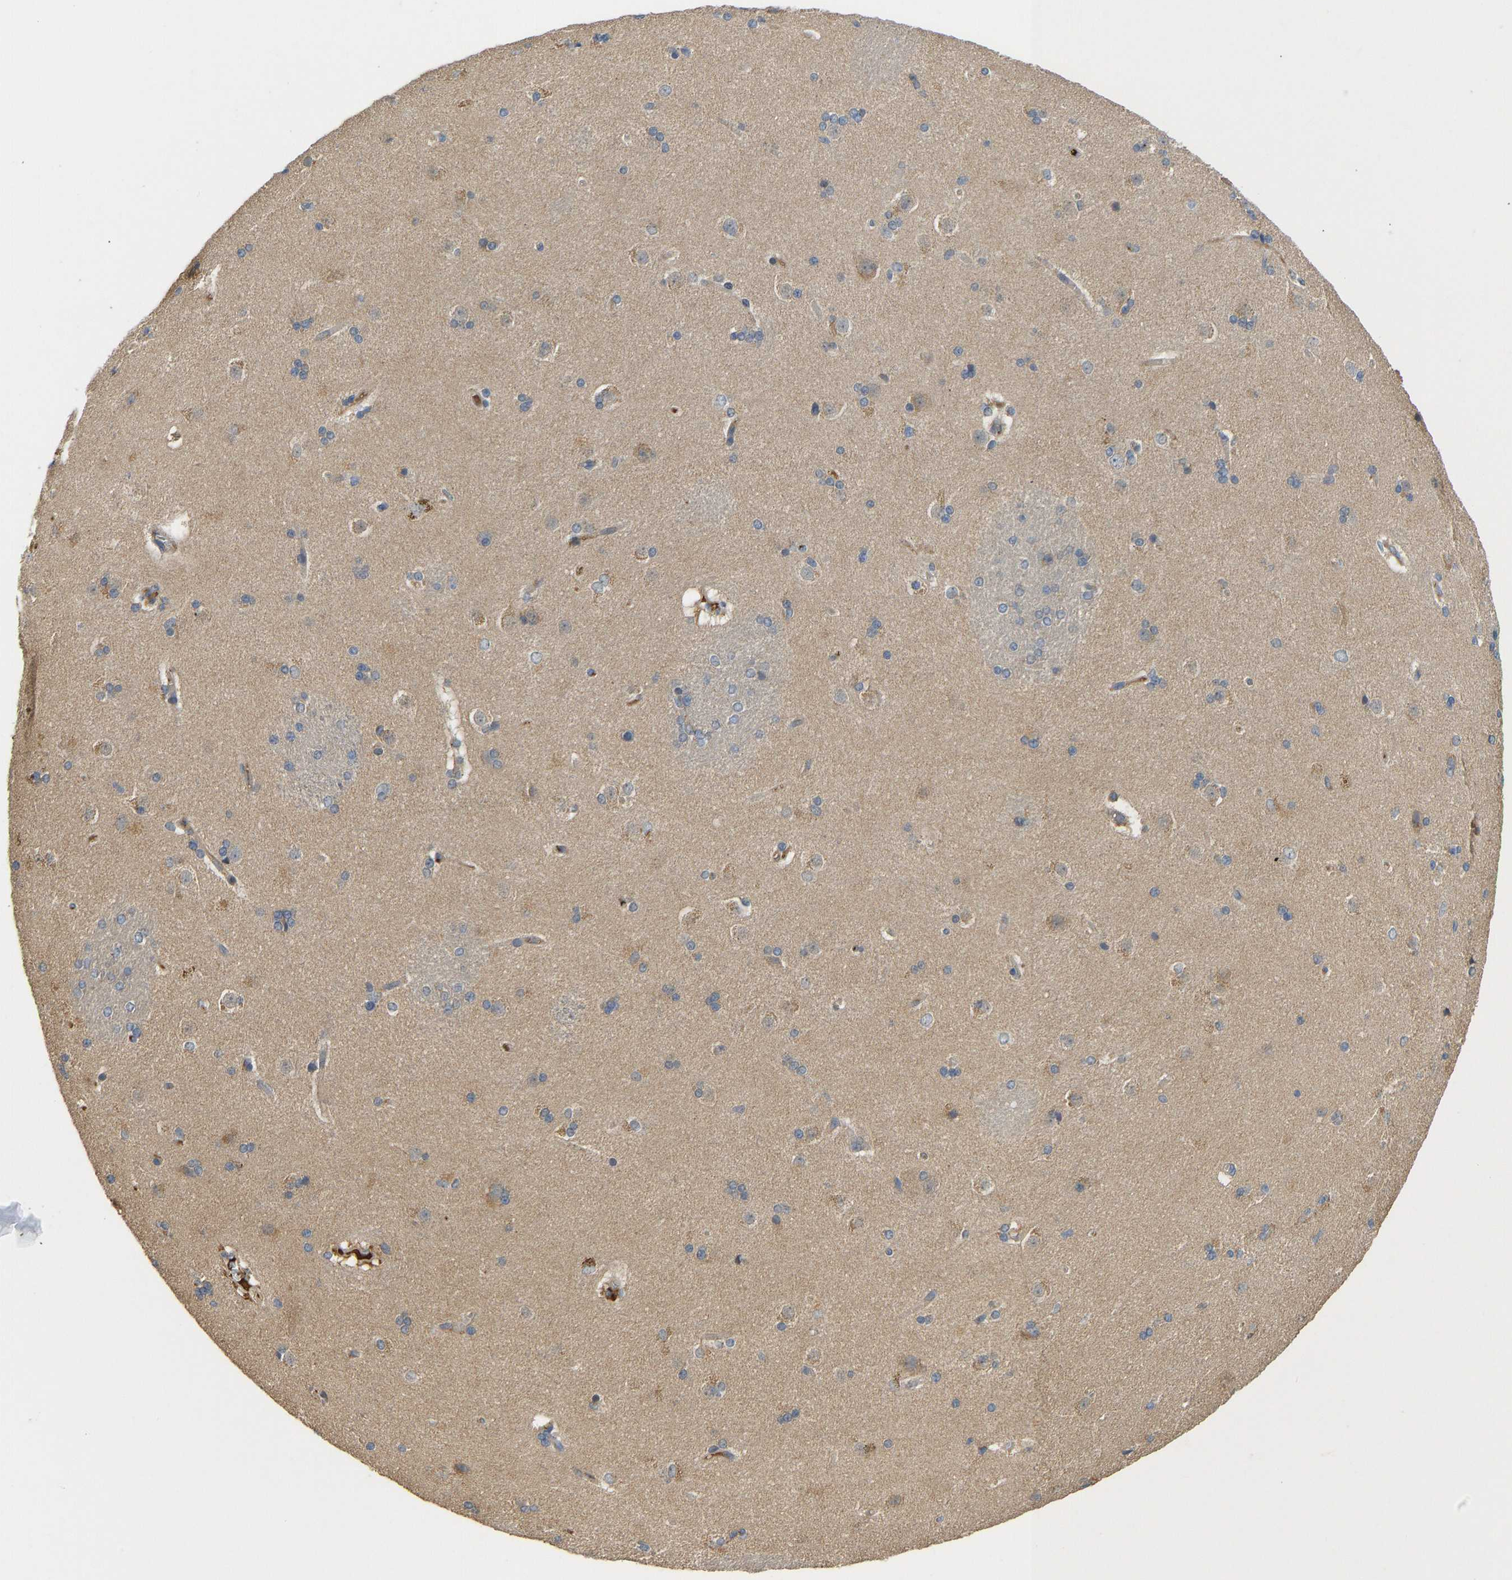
{"staining": {"intensity": "moderate", "quantity": "<25%", "location": "cytoplasmic/membranous"}, "tissue": "caudate", "cell_type": "Glial cells", "image_type": "normal", "snomed": [{"axis": "morphology", "description": "Normal tissue, NOS"}, {"axis": "topography", "description": "Lateral ventricle wall"}], "caption": "Benign caudate exhibits moderate cytoplasmic/membranous staining in approximately <25% of glial cells.", "gene": "VCPKMT", "patient": {"sex": "female", "age": 19}}